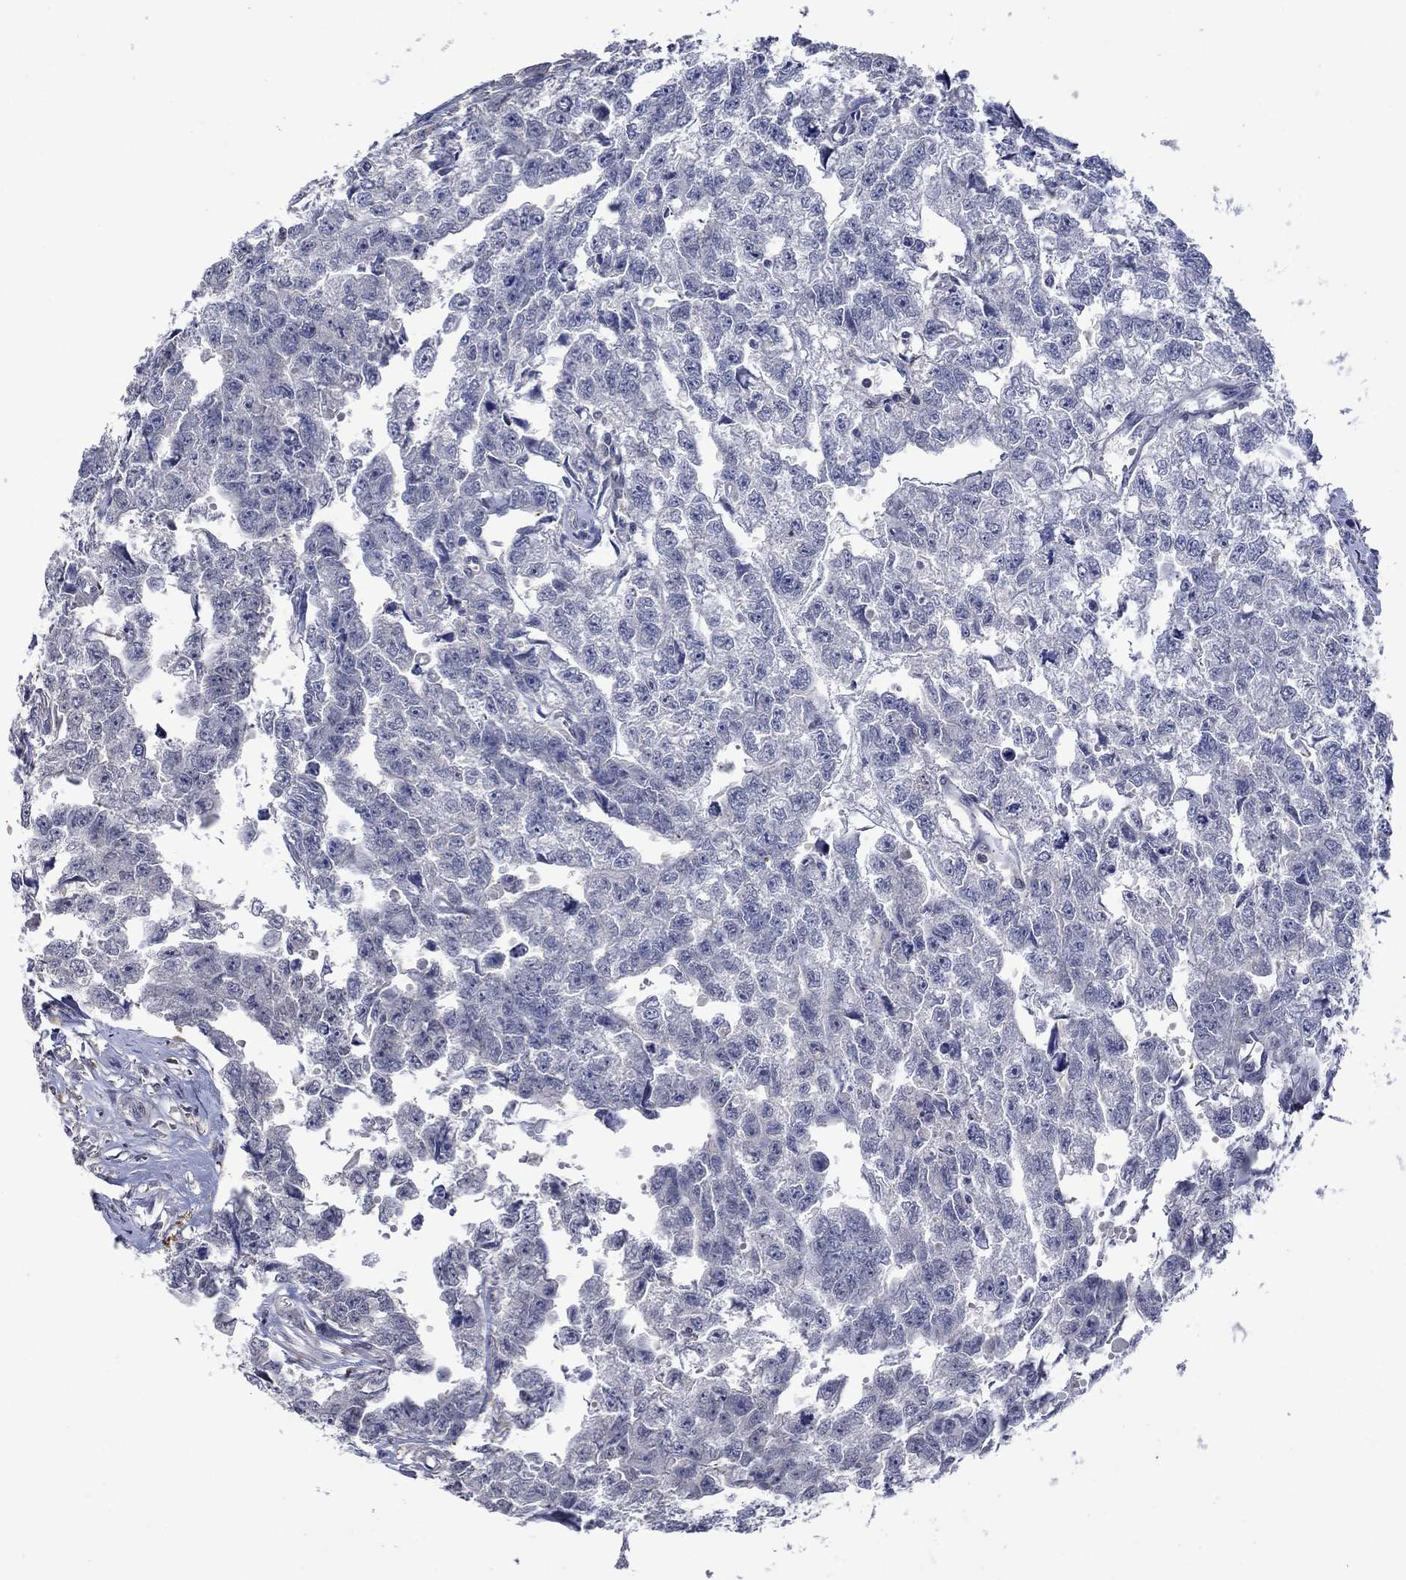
{"staining": {"intensity": "negative", "quantity": "none", "location": "none"}, "tissue": "testis cancer", "cell_type": "Tumor cells", "image_type": "cancer", "snomed": [{"axis": "morphology", "description": "Carcinoma, Embryonal, NOS"}, {"axis": "morphology", "description": "Teratoma, malignant, NOS"}, {"axis": "topography", "description": "Testis"}], "caption": "Malignant teratoma (testis) was stained to show a protein in brown. There is no significant expression in tumor cells. Nuclei are stained in blue.", "gene": "CBR1", "patient": {"sex": "male", "age": 44}}